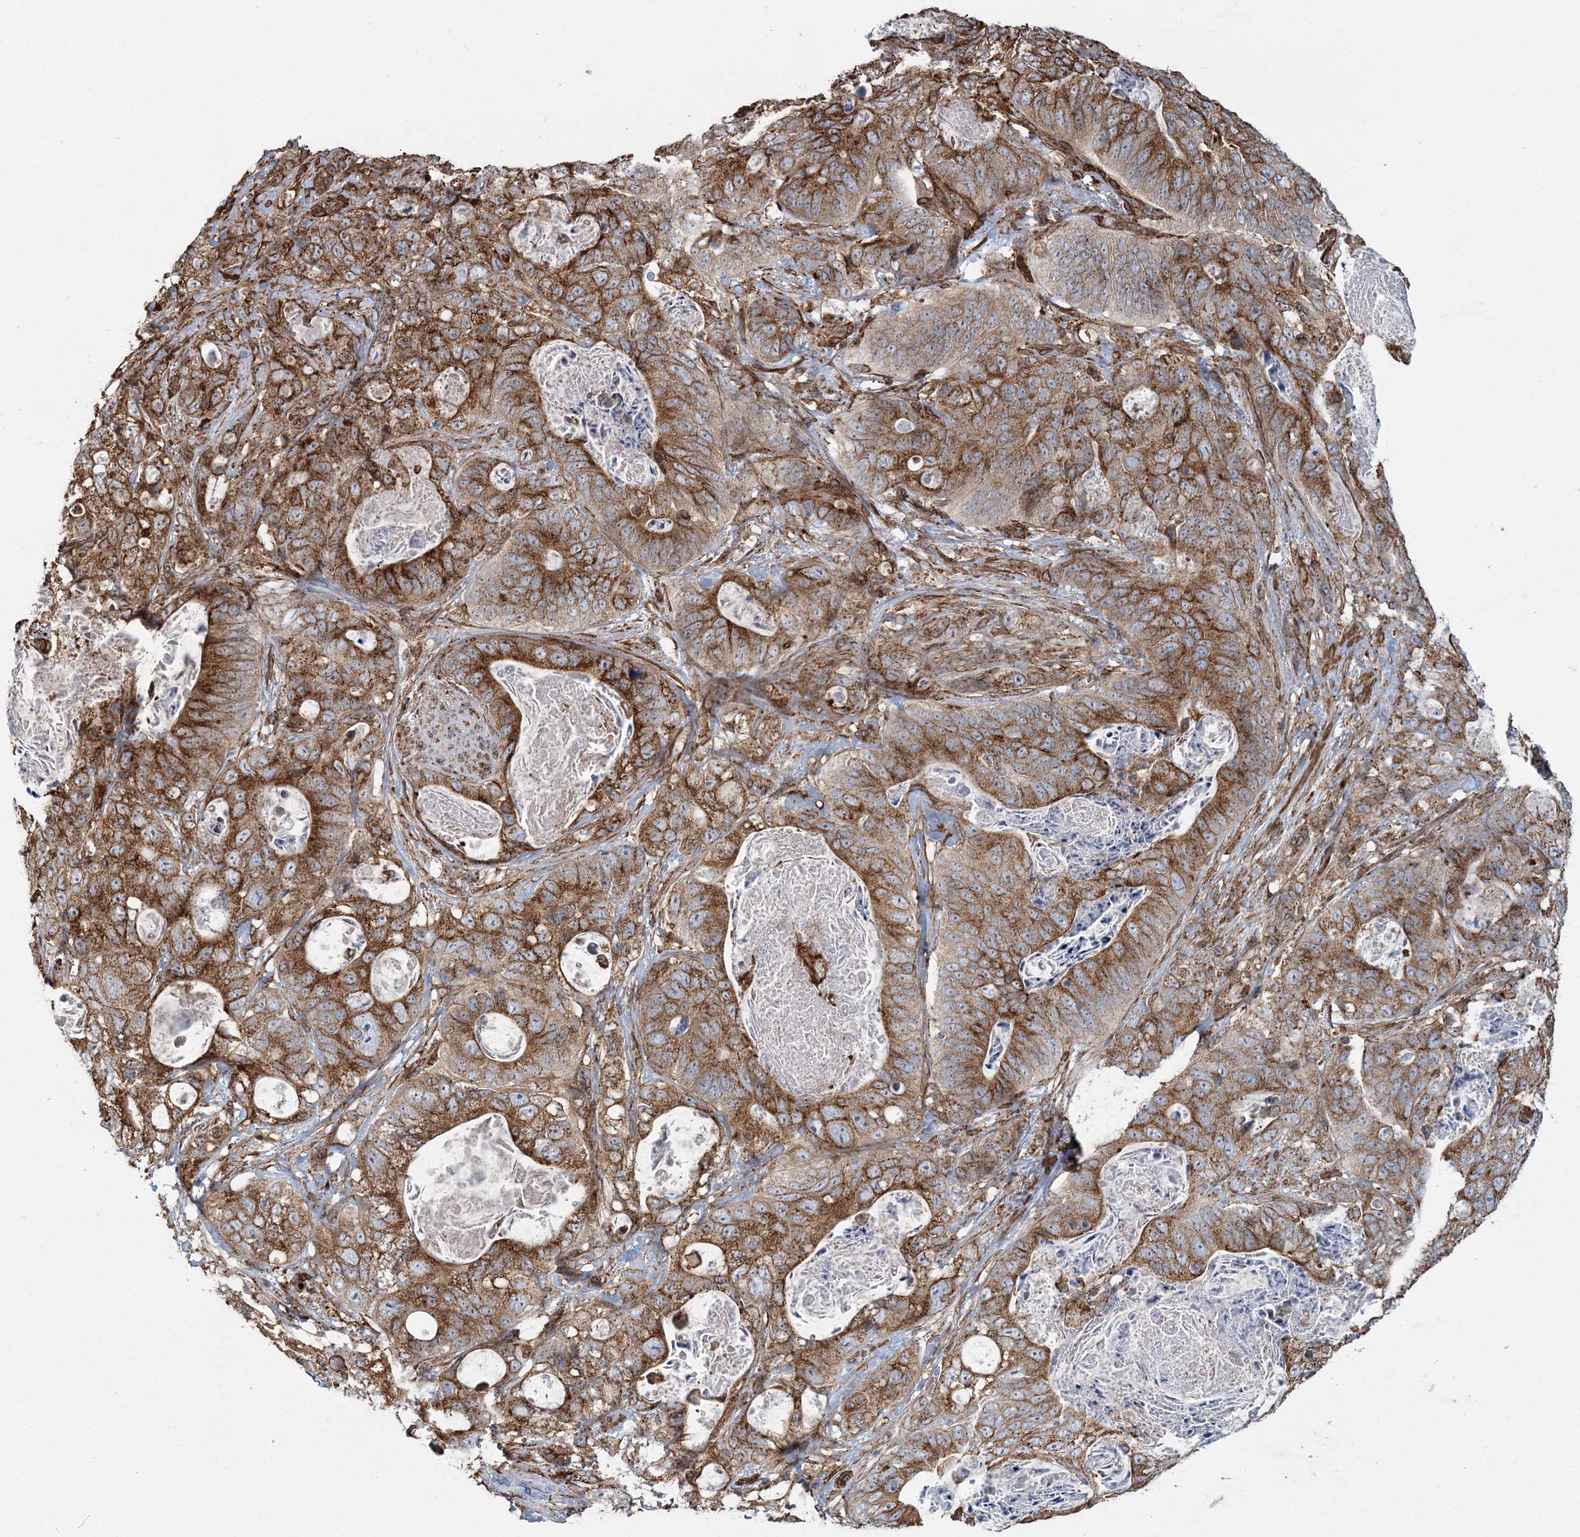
{"staining": {"intensity": "moderate", "quantity": ">75%", "location": "cytoplasmic/membranous"}, "tissue": "stomach cancer", "cell_type": "Tumor cells", "image_type": "cancer", "snomed": [{"axis": "morphology", "description": "Normal tissue, NOS"}, {"axis": "morphology", "description": "Adenocarcinoma, NOS"}, {"axis": "topography", "description": "Stomach"}], "caption": "Stomach cancer (adenocarcinoma) was stained to show a protein in brown. There is medium levels of moderate cytoplasmic/membranous positivity in approximately >75% of tumor cells. (Stains: DAB in brown, nuclei in blue, Microscopy: brightfield microscopy at high magnification).", "gene": "TRAF3IP2", "patient": {"sex": "female", "age": 89}}